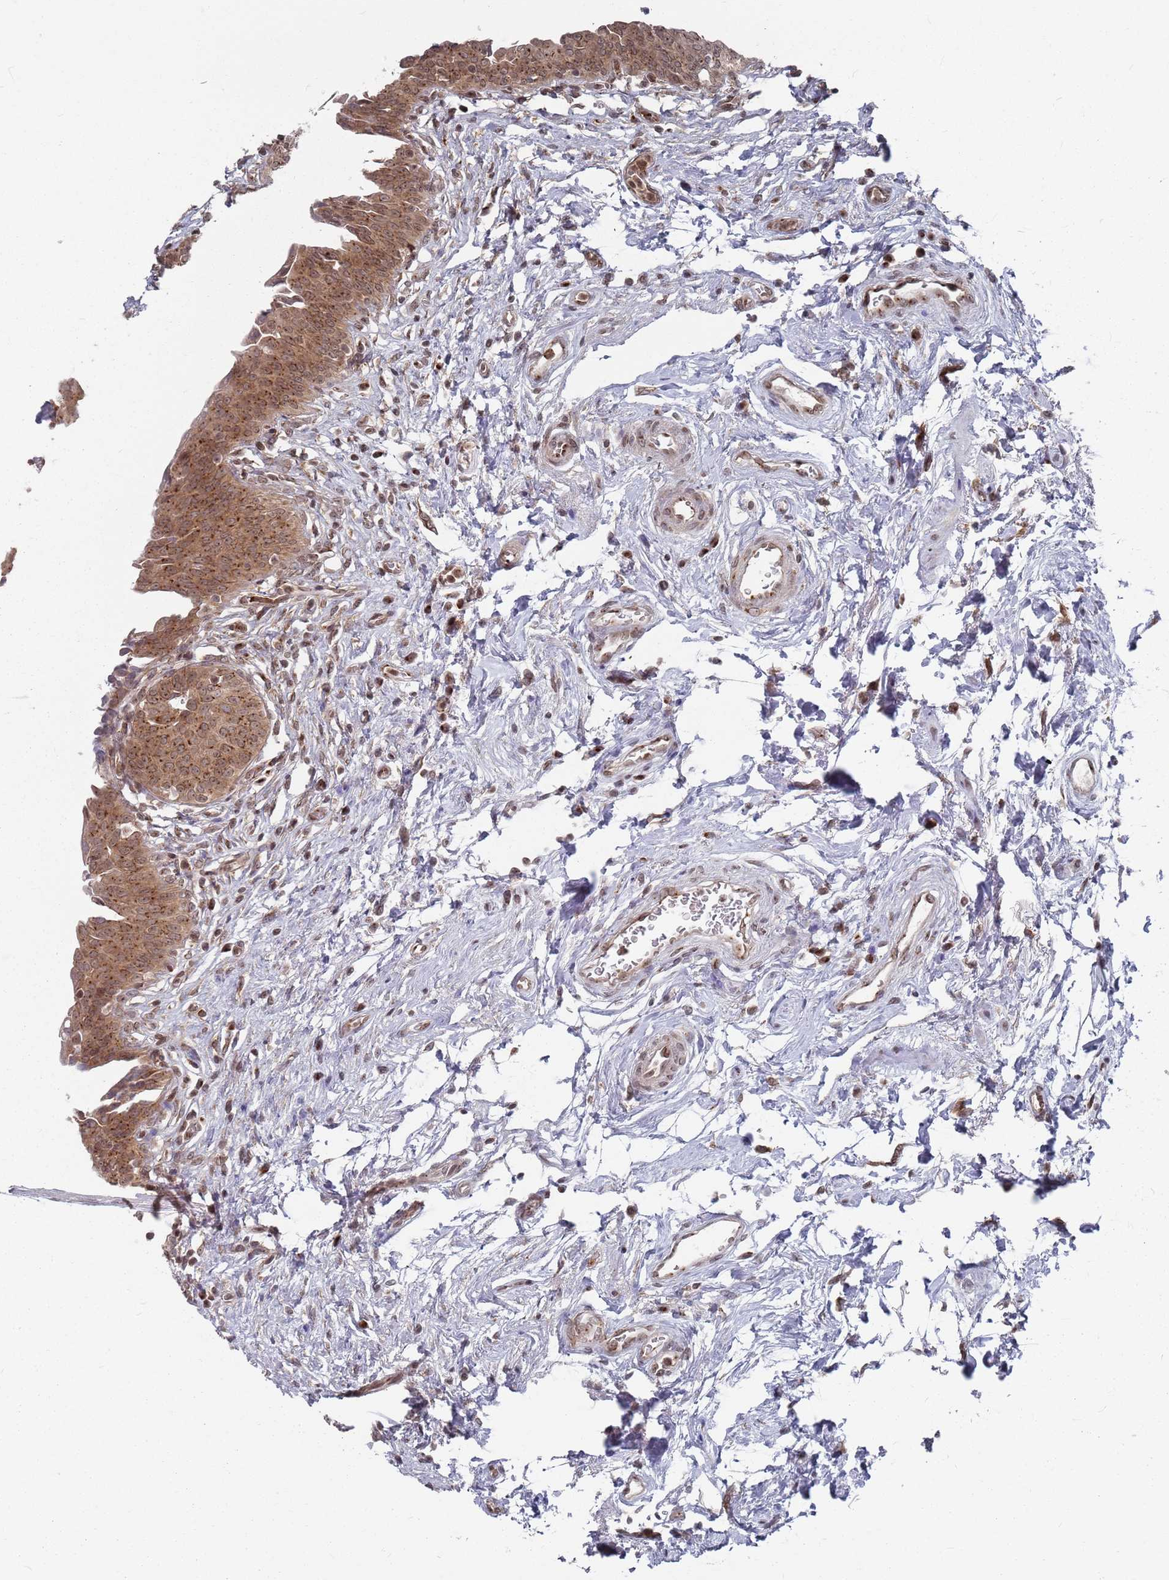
{"staining": {"intensity": "strong", "quantity": ">75%", "location": "cytoplasmic/membranous"}, "tissue": "urinary bladder", "cell_type": "Urothelial cells", "image_type": "normal", "snomed": [{"axis": "morphology", "description": "Normal tissue, NOS"}, {"axis": "topography", "description": "Urinary bladder"}], "caption": "An image of human urinary bladder stained for a protein demonstrates strong cytoplasmic/membranous brown staining in urothelial cells. (DAB (3,3'-diaminobenzidine) IHC with brightfield microscopy, high magnification).", "gene": "FMO4", "patient": {"sex": "male", "age": 83}}